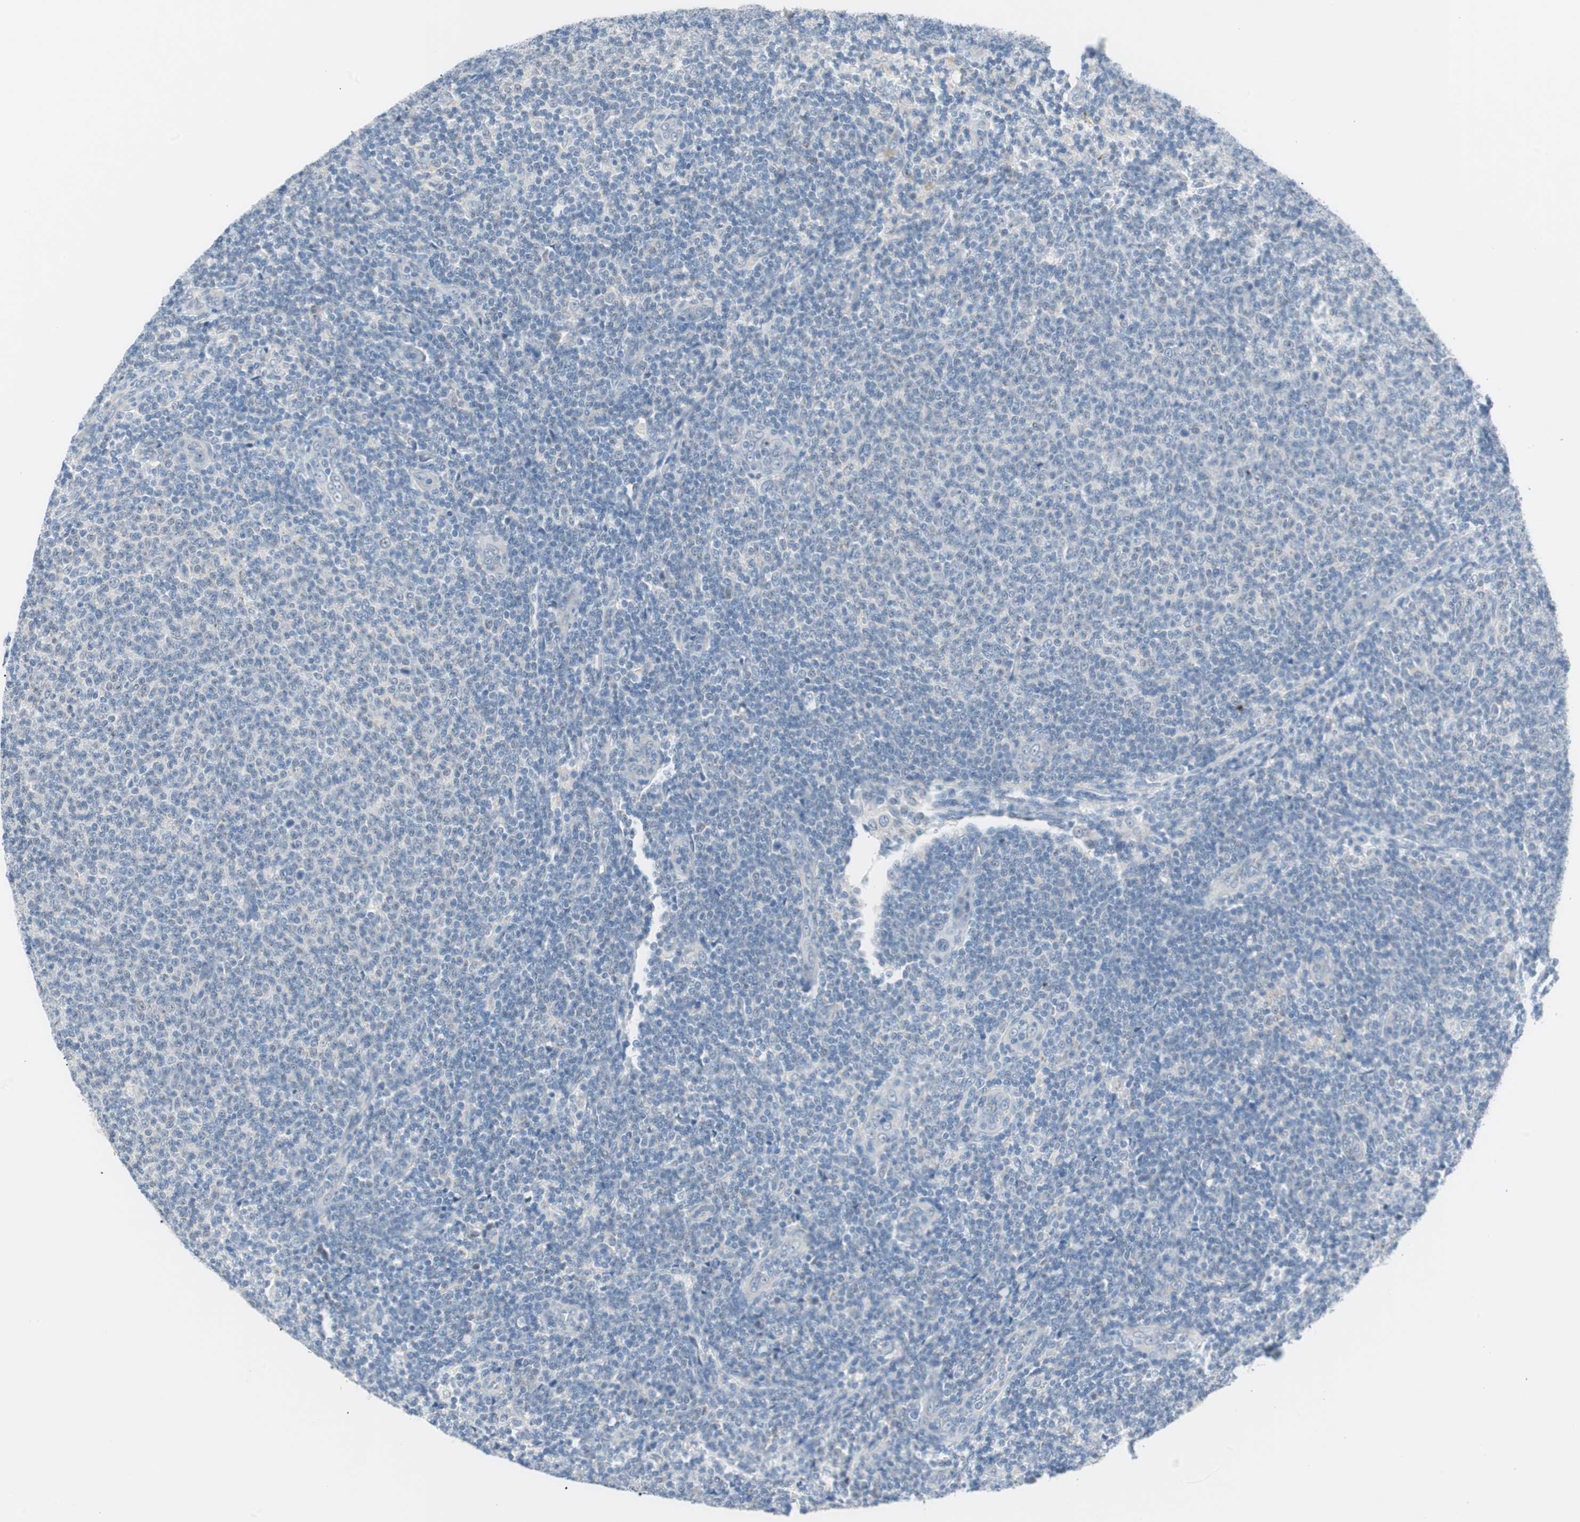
{"staining": {"intensity": "negative", "quantity": "none", "location": "none"}, "tissue": "lymphoma", "cell_type": "Tumor cells", "image_type": "cancer", "snomed": [{"axis": "morphology", "description": "Malignant lymphoma, non-Hodgkin's type, Low grade"}, {"axis": "topography", "description": "Lymph node"}], "caption": "The image reveals no staining of tumor cells in lymphoma. (Immunohistochemistry (ihc), brightfield microscopy, high magnification).", "gene": "VIL1", "patient": {"sex": "male", "age": 66}}